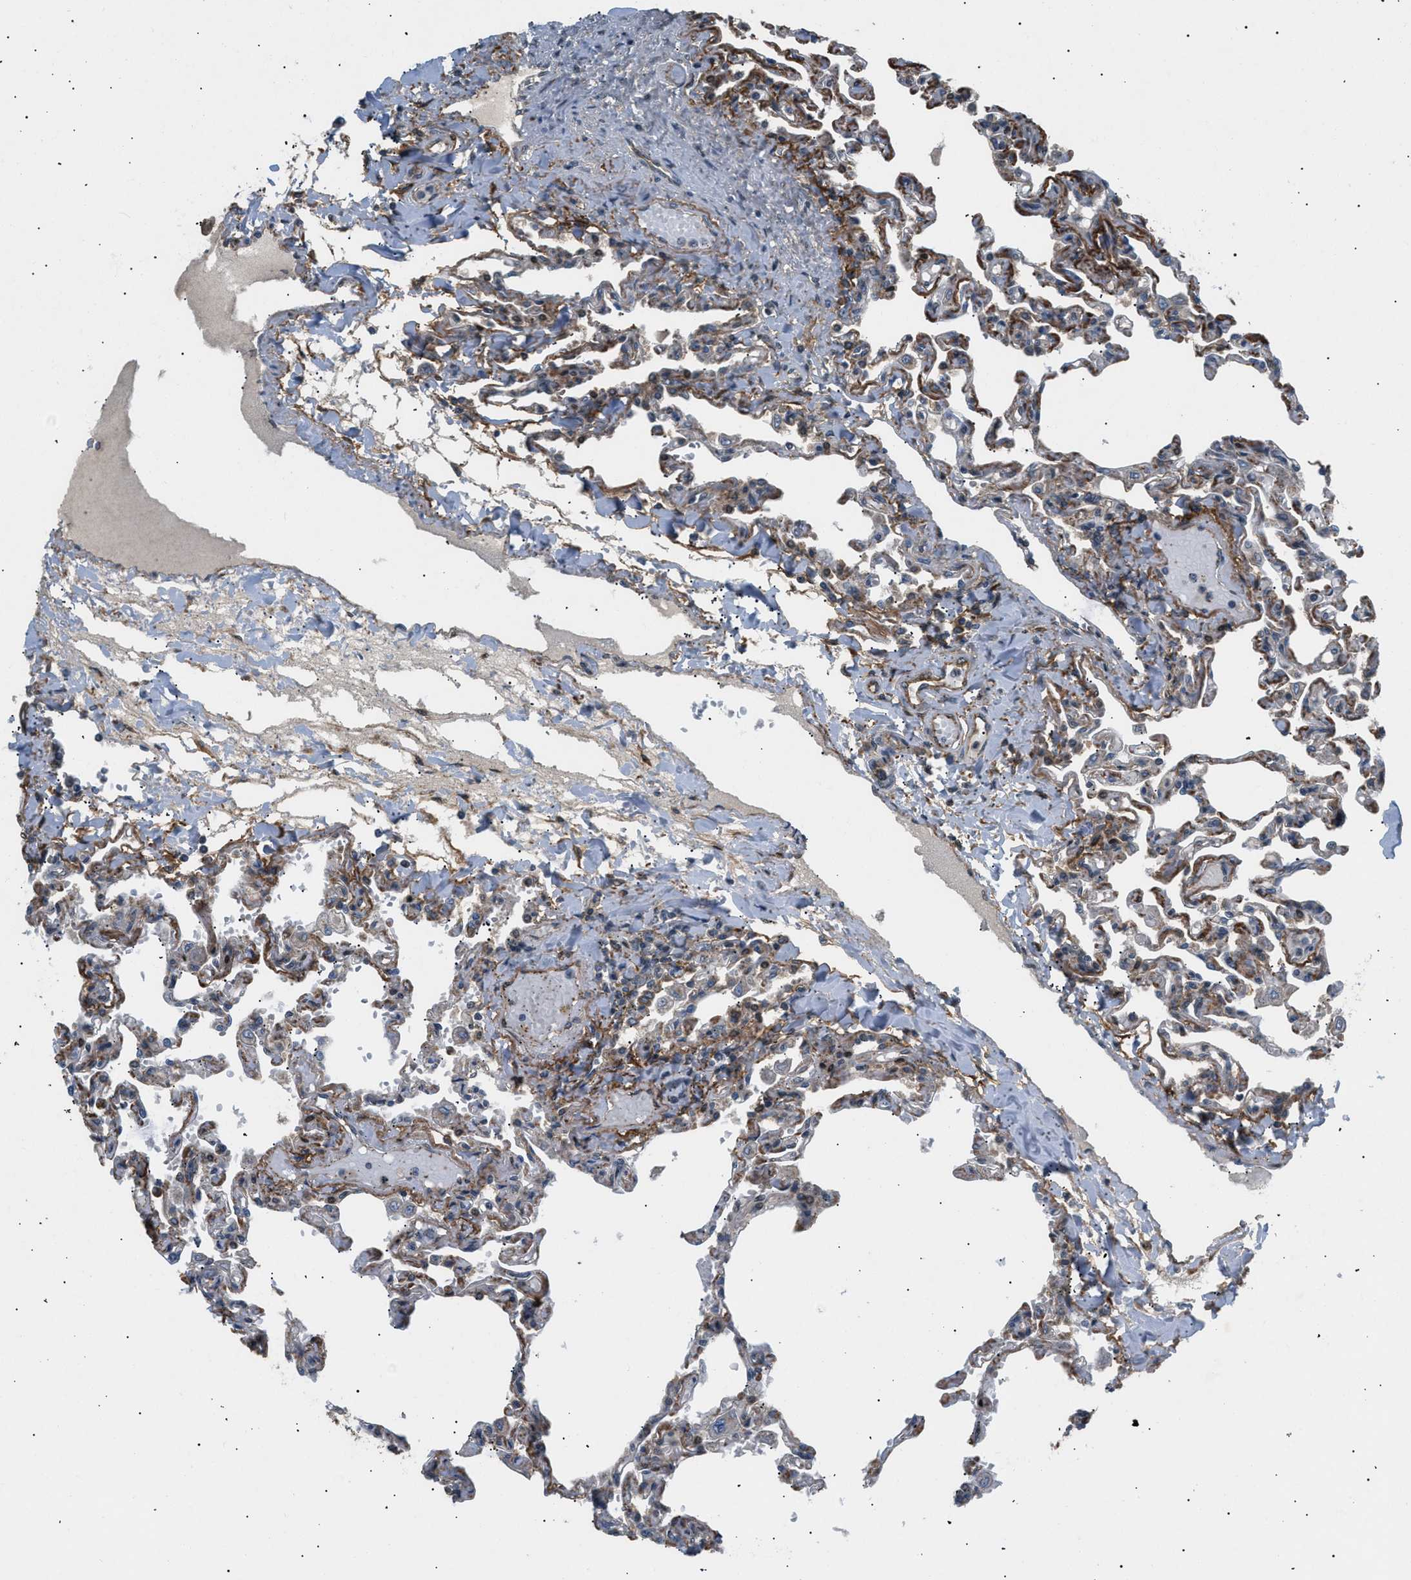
{"staining": {"intensity": "moderate", "quantity": "<25%", "location": "cytoplasmic/membranous"}, "tissue": "lung", "cell_type": "Alveolar cells", "image_type": "normal", "snomed": [{"axis": "morphology", "description": "Normal tissue, NOS"}, {"axis": "topography", "description": "Lung"}], "caption": "An immunohistochemistry image of normal tissue is shown. Protein staining in brown shows moderate cytoplasmic/membranous positivity in lung within alveolar cells.", "gene": "LYSMD3", "patient": {"sex": "male", "age": 21}}